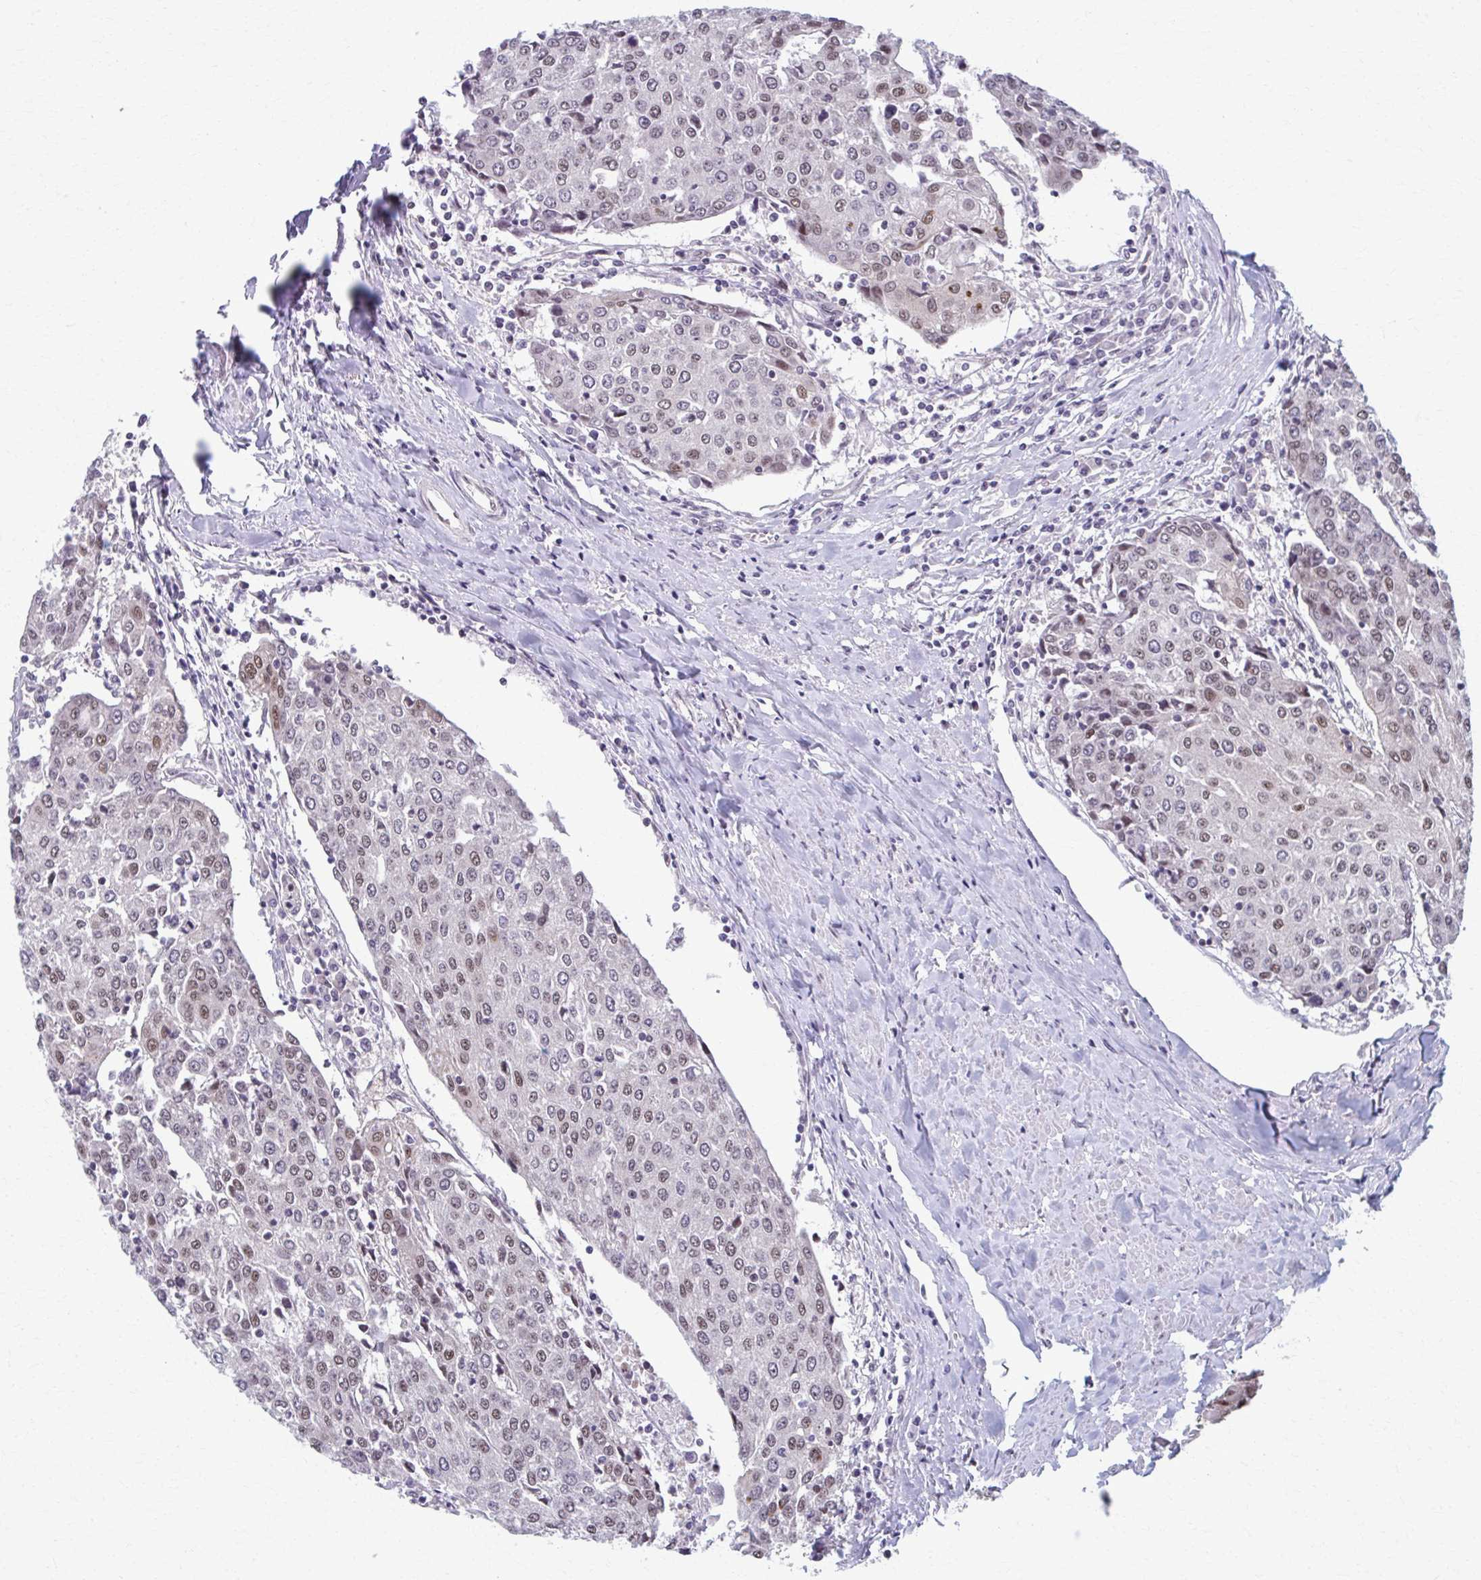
{"staining": {"intensity": "weak", "quantity": "25%-75%", "location": "nuclear"}, "tissue": "urothelial cancer", "cell_type": "Tumor cells", "image_type": "cancer", "snomed": [{"axis": "morphology", "description": "Urothelial carcinoma, High grade"}, {"axis": "topography", "description": "Urinary bladder"}], "caption": "There is low levels of weak nuclear positivity in tumor cells of urothelial cancer, as demonstrated by immunohistochemical staining (brown color).", "gene": "SETBP1", "patient": {"sex": "female", "age": 85}}